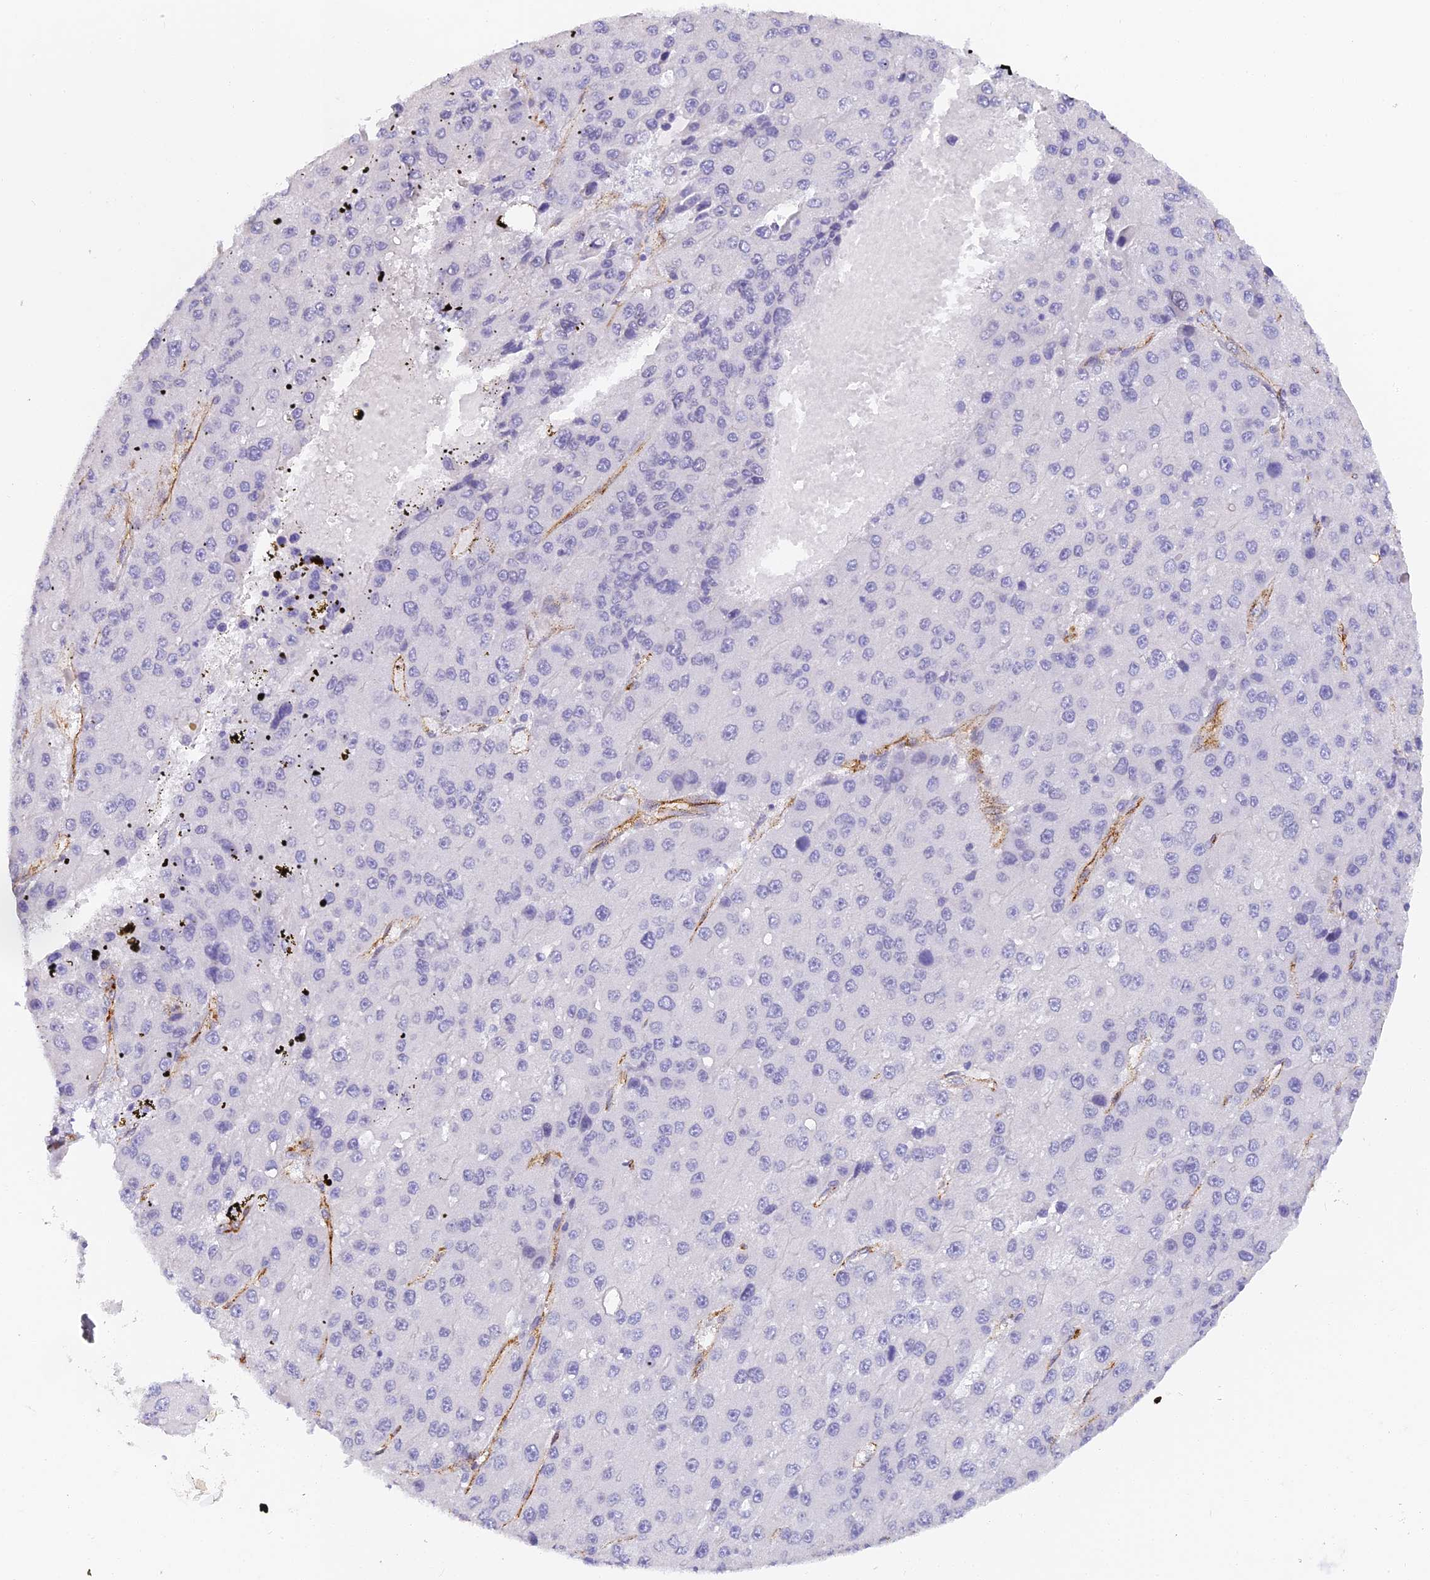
{"staining": {"intensity": "negative", "quantity": "none", "location": "none"}, "tissue": "liver cancer", "cell_type": "Tumor cells", "image_type": "cancer", "snomed": [{"axis": "morphology", "description": "Carcinoma, Hepatocellular, NOS"}, {"axis": "topography", "description": "Liver"}], "caption": "Hepatocellular carcinoma (liver) was stained to show a protein in brown. There is no significant expression in tumor cells.", "gene": "GJA1", "patient": {"sex": "female", "age": 73}}